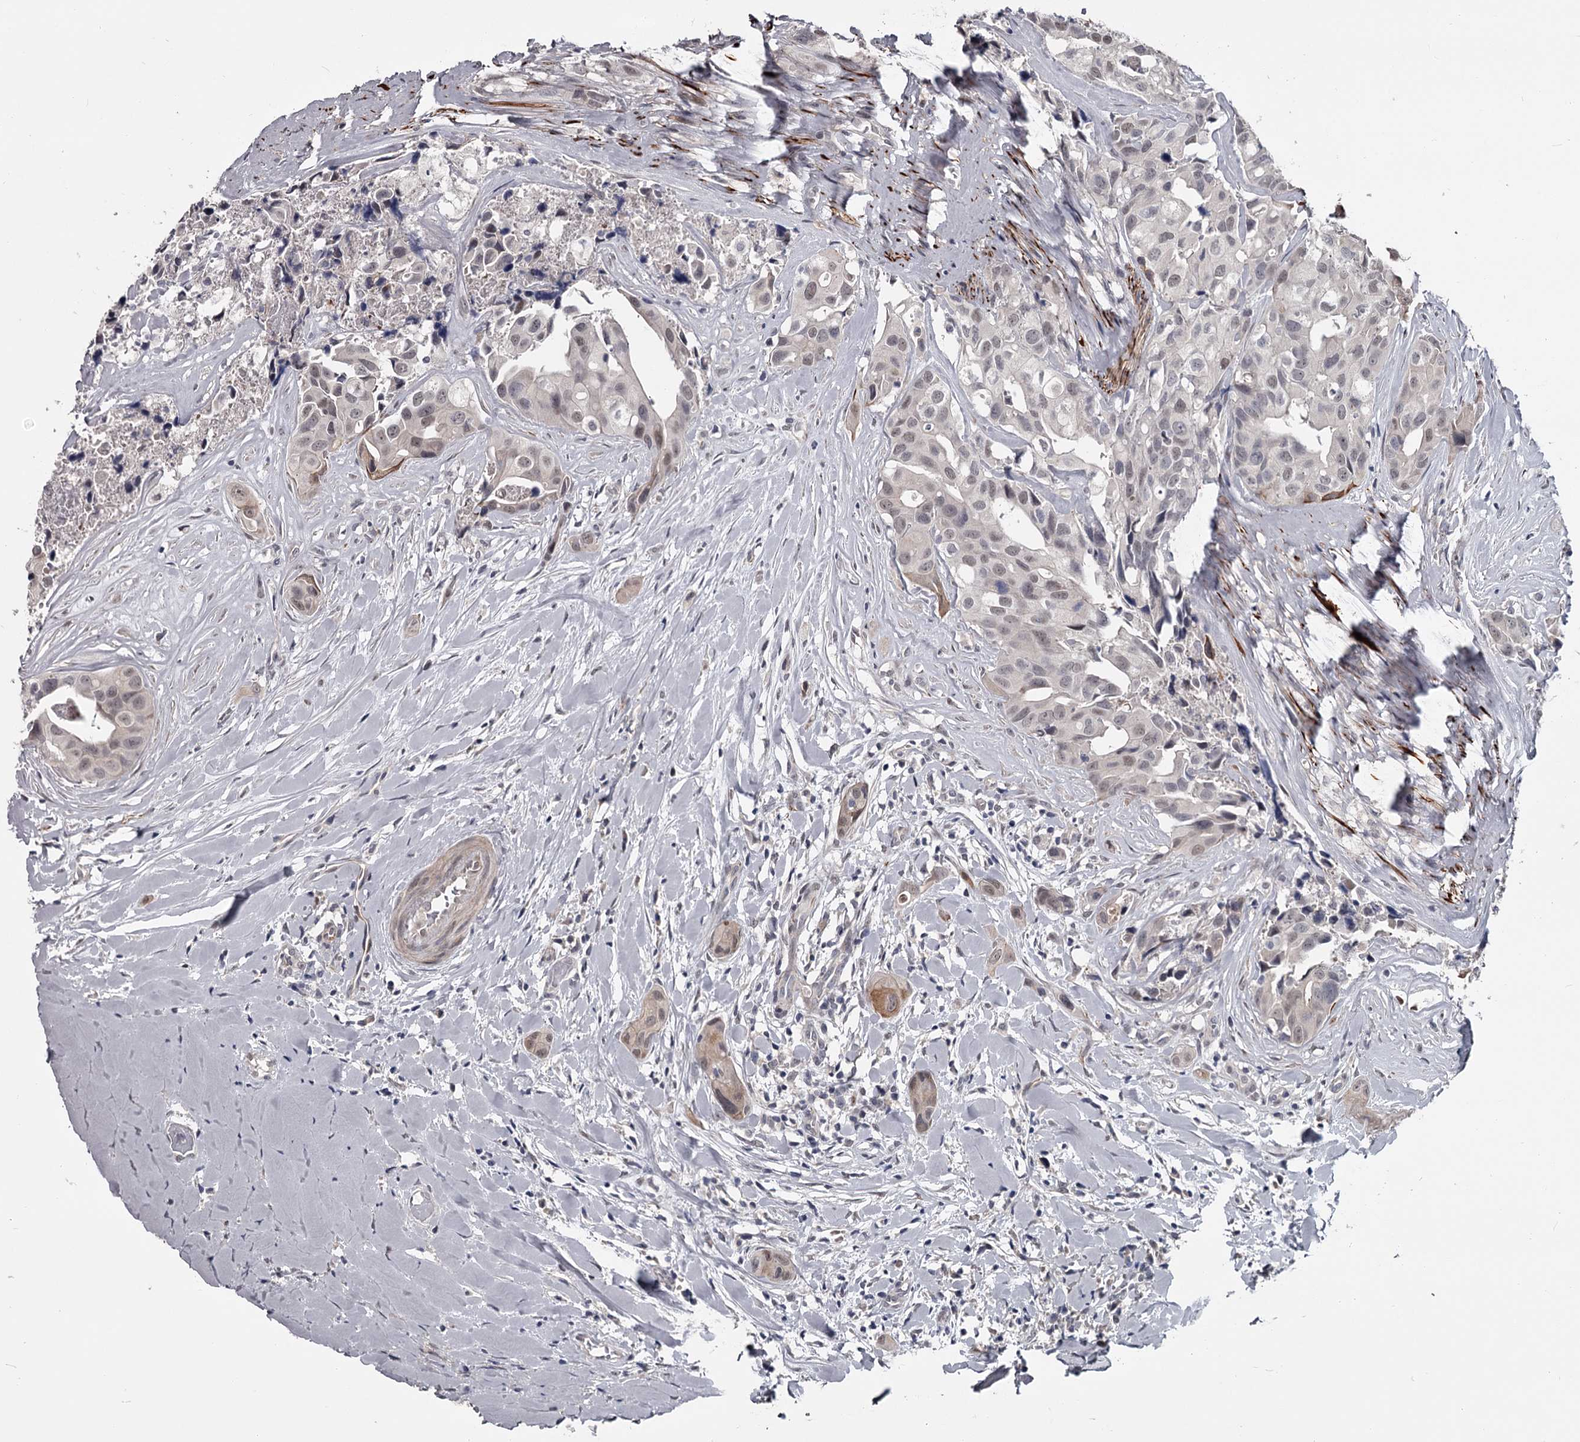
{"staining": {"intensity": "weak", "quantity": "25%-75%", "location": "nuclear"}, "tissue": "head and neck cancer", "cell_type": "Tumor cells", "image_type": "cancer", "snomed": [{"axis": "morphology", "description": "Adenocarcinoma, NOS"}, {"axis": "morphology", "description": "Adenocarcinoma, metastatic, NOS"}, {"axis": "topography", "description": "Head-Neck"}], "caption": "Approximately 25%-75% of tumor cells in head and neck cancer reveal weak nuclear protein expression as visualized by brown immunohistochemical staining.", "gene": "PRPF40B", "patient": {"sex": "male", "age": 75}}